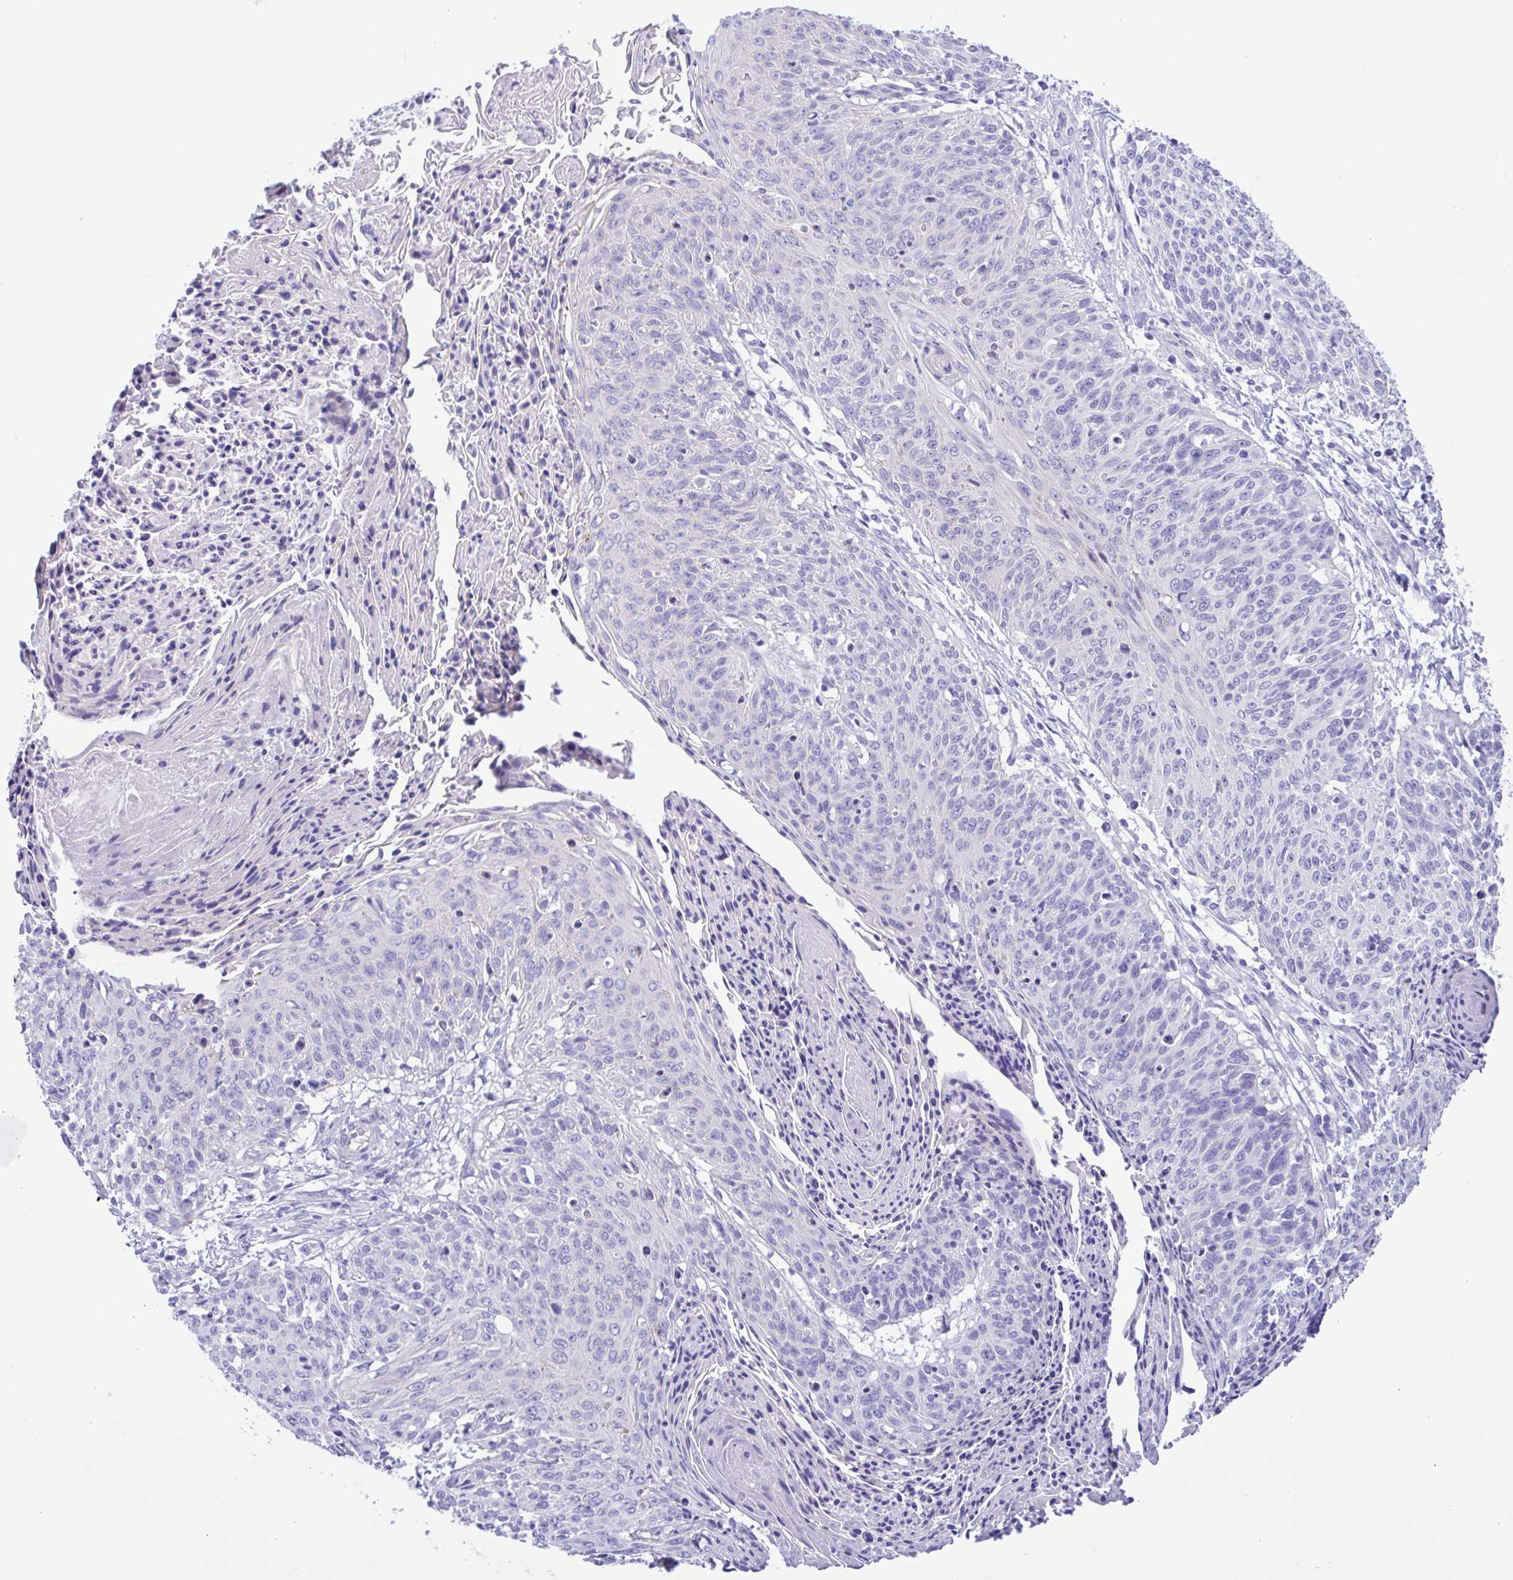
{"staining": {"intensity": "negative", "quantity": "none", "location": "none"}, "tissue": "cervical cancer", "cell_type": "Tumor cells", "image_type": "cancer", "snomed": [{"axis": "morphology", "description": "Squamous cell carcinoma, NOS"}, {"axis": "topography", "description": "Cervix"}], "caption": "This is an IHC photomicrograph of human cervical cancer (squamous cell carcinoma). There is no expression in tumor cells.", "gene": "CYP11A1", "patient": {"sex": "female", "age": 45}}